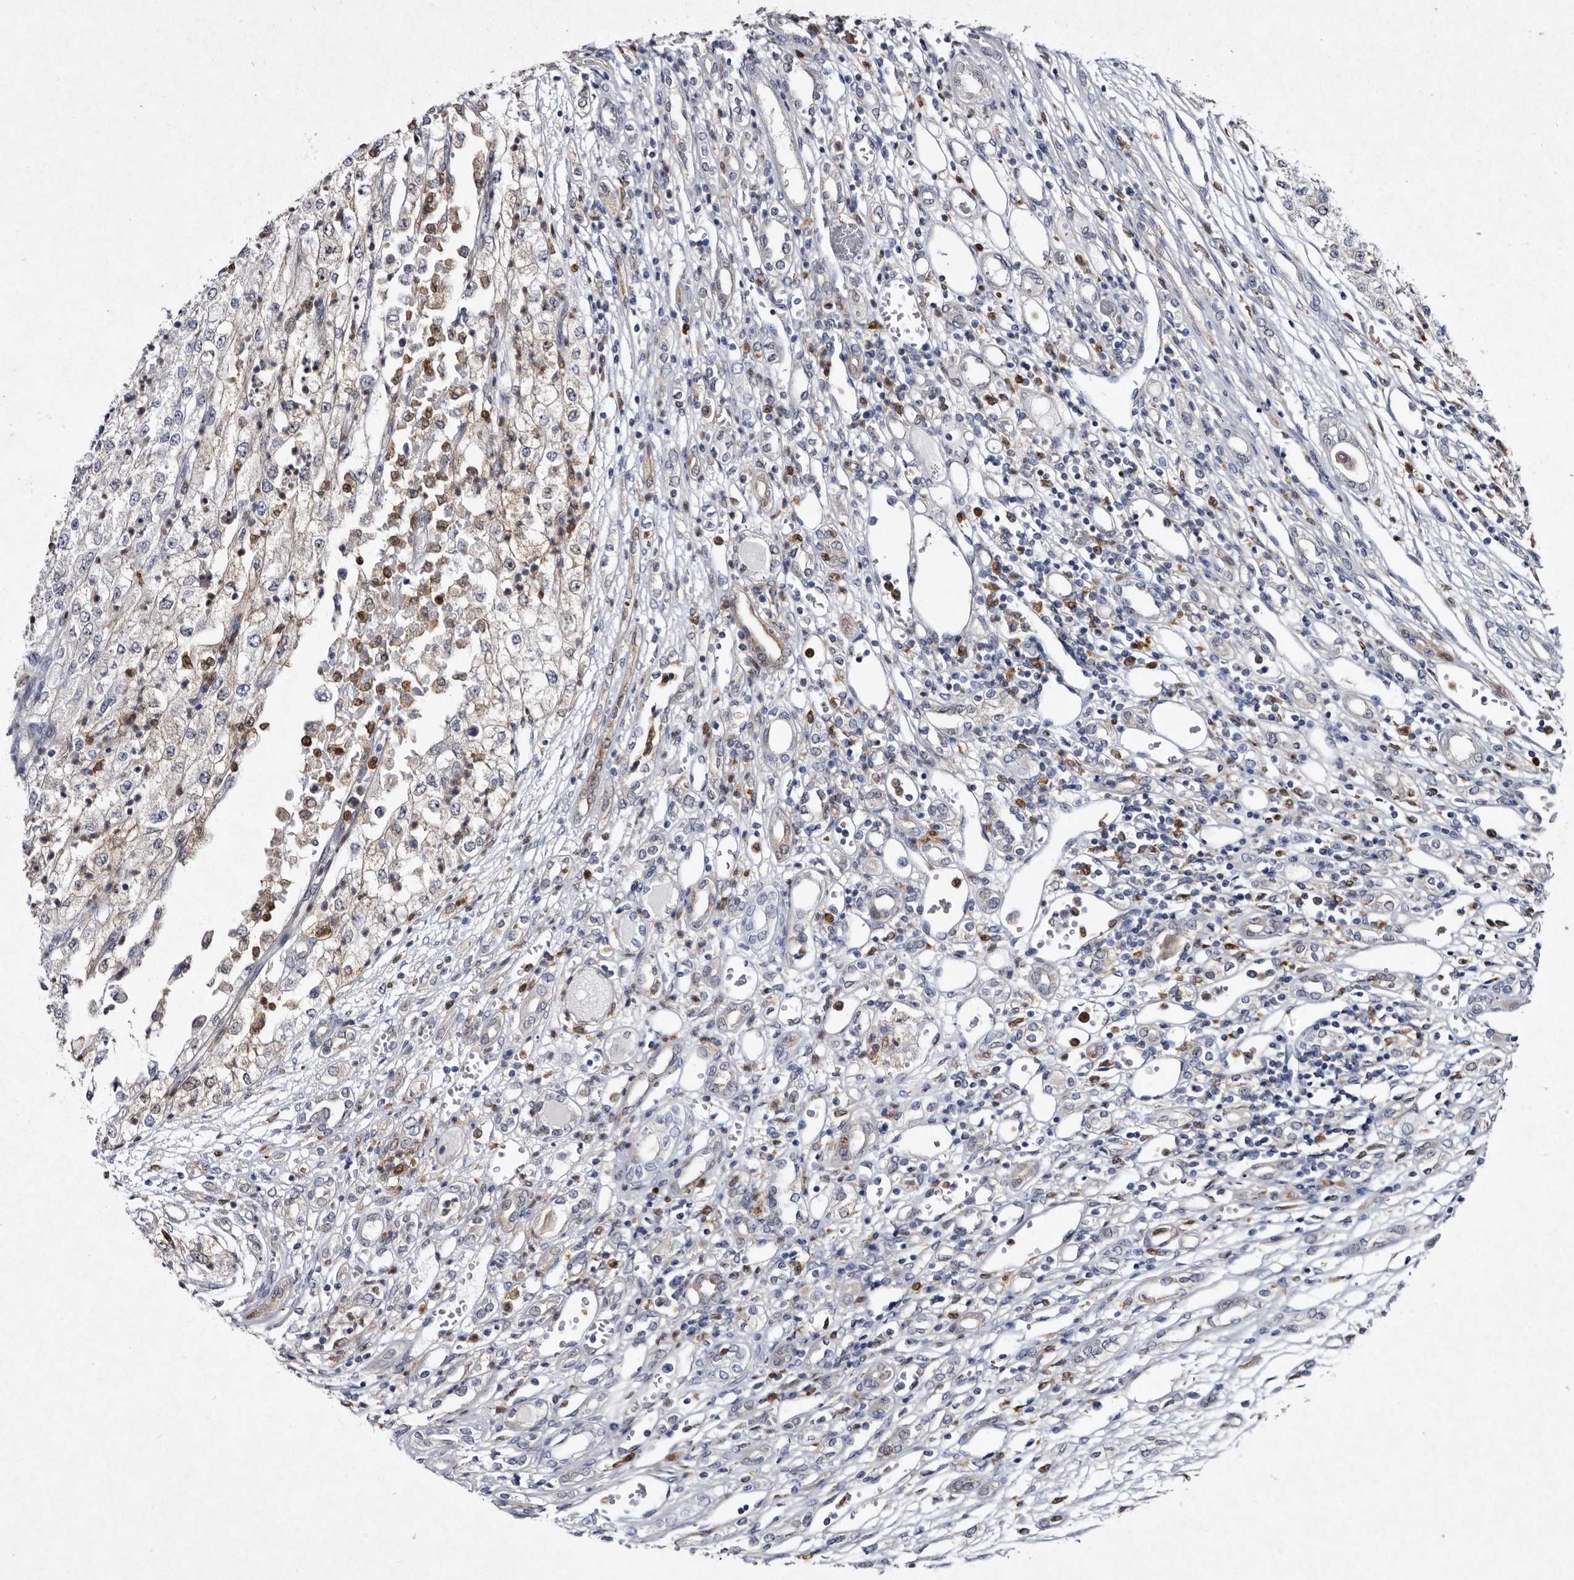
{"staining": {"intensity": "negative", "quantity": "none", "location": "none"}, "tissue": "renal cancer", "cell_type": "Tumor cells", "image_type": "cancer", "snomed": [{"axis": "morphology", "description": "Adenocarcinoma, NOS"}, {"axis": "topography", "description": "Kidney"}], "caption": "Renal adenocarcinoma stained for a protein using IHC displays no expression tumor cells.", "gene": "SERPINB8", "patient": {"sex": "female", "age": 54}}